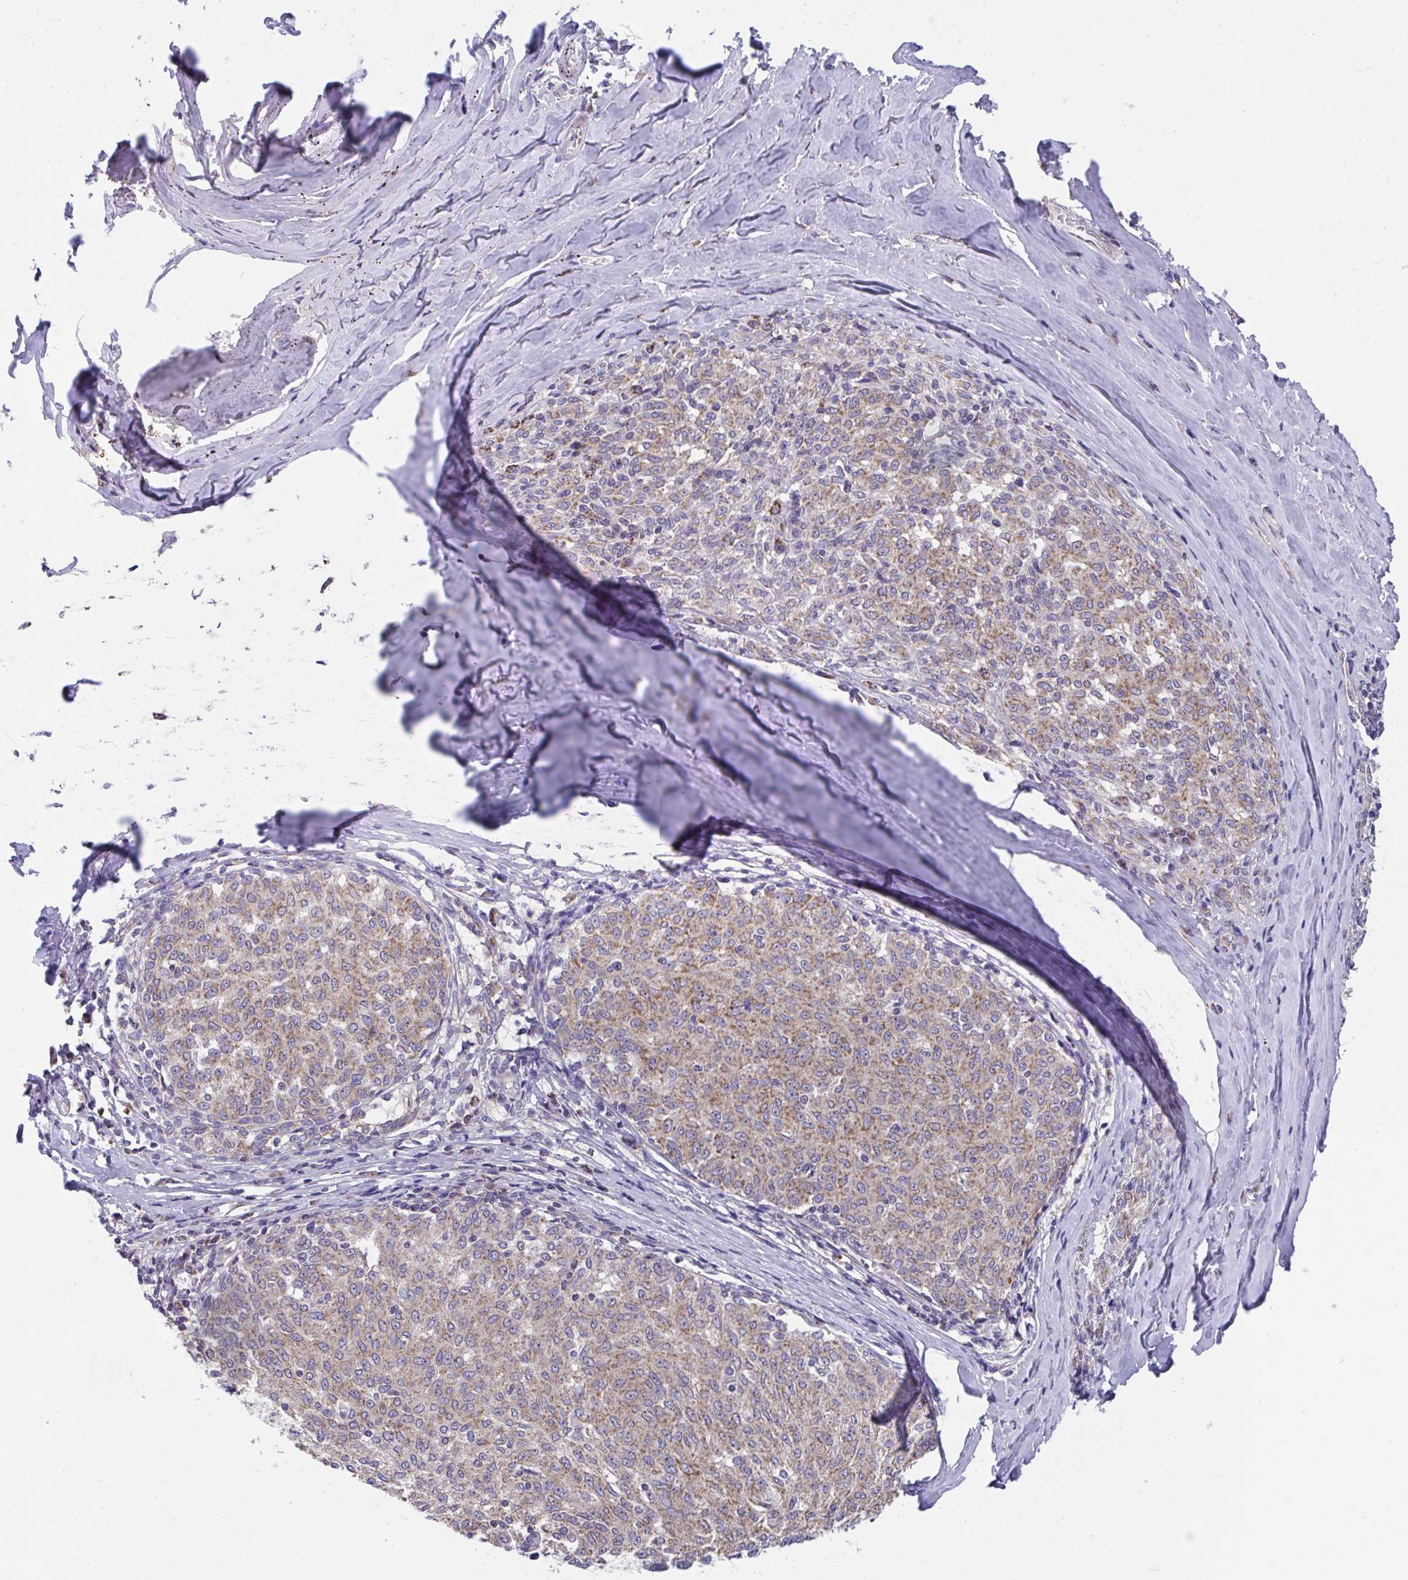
{"staining": {"intensity": "moderate", "quantity": ">75%", "location": "cytoplasmic/membranous"}, "tissue": "melanoma", "cell_type": "Tumor cells", "image_type": "cancer", "snomed": [{"axis": "morphology", "description": "Malignant melanoma, NOS"}, {"axis": "topography", "description": "Skin"}], "caption": "Tumor cells display medium levels of moderate cytoplasmic/membranous positivity in approximately >75% of cells in human malignant melanoma. Immunohistochemistry (ihc) stains the protein in brown and the nuclei are stained blue.", "gene": "FHIP1B", "patient": {"sex": "female", "age": 72}}